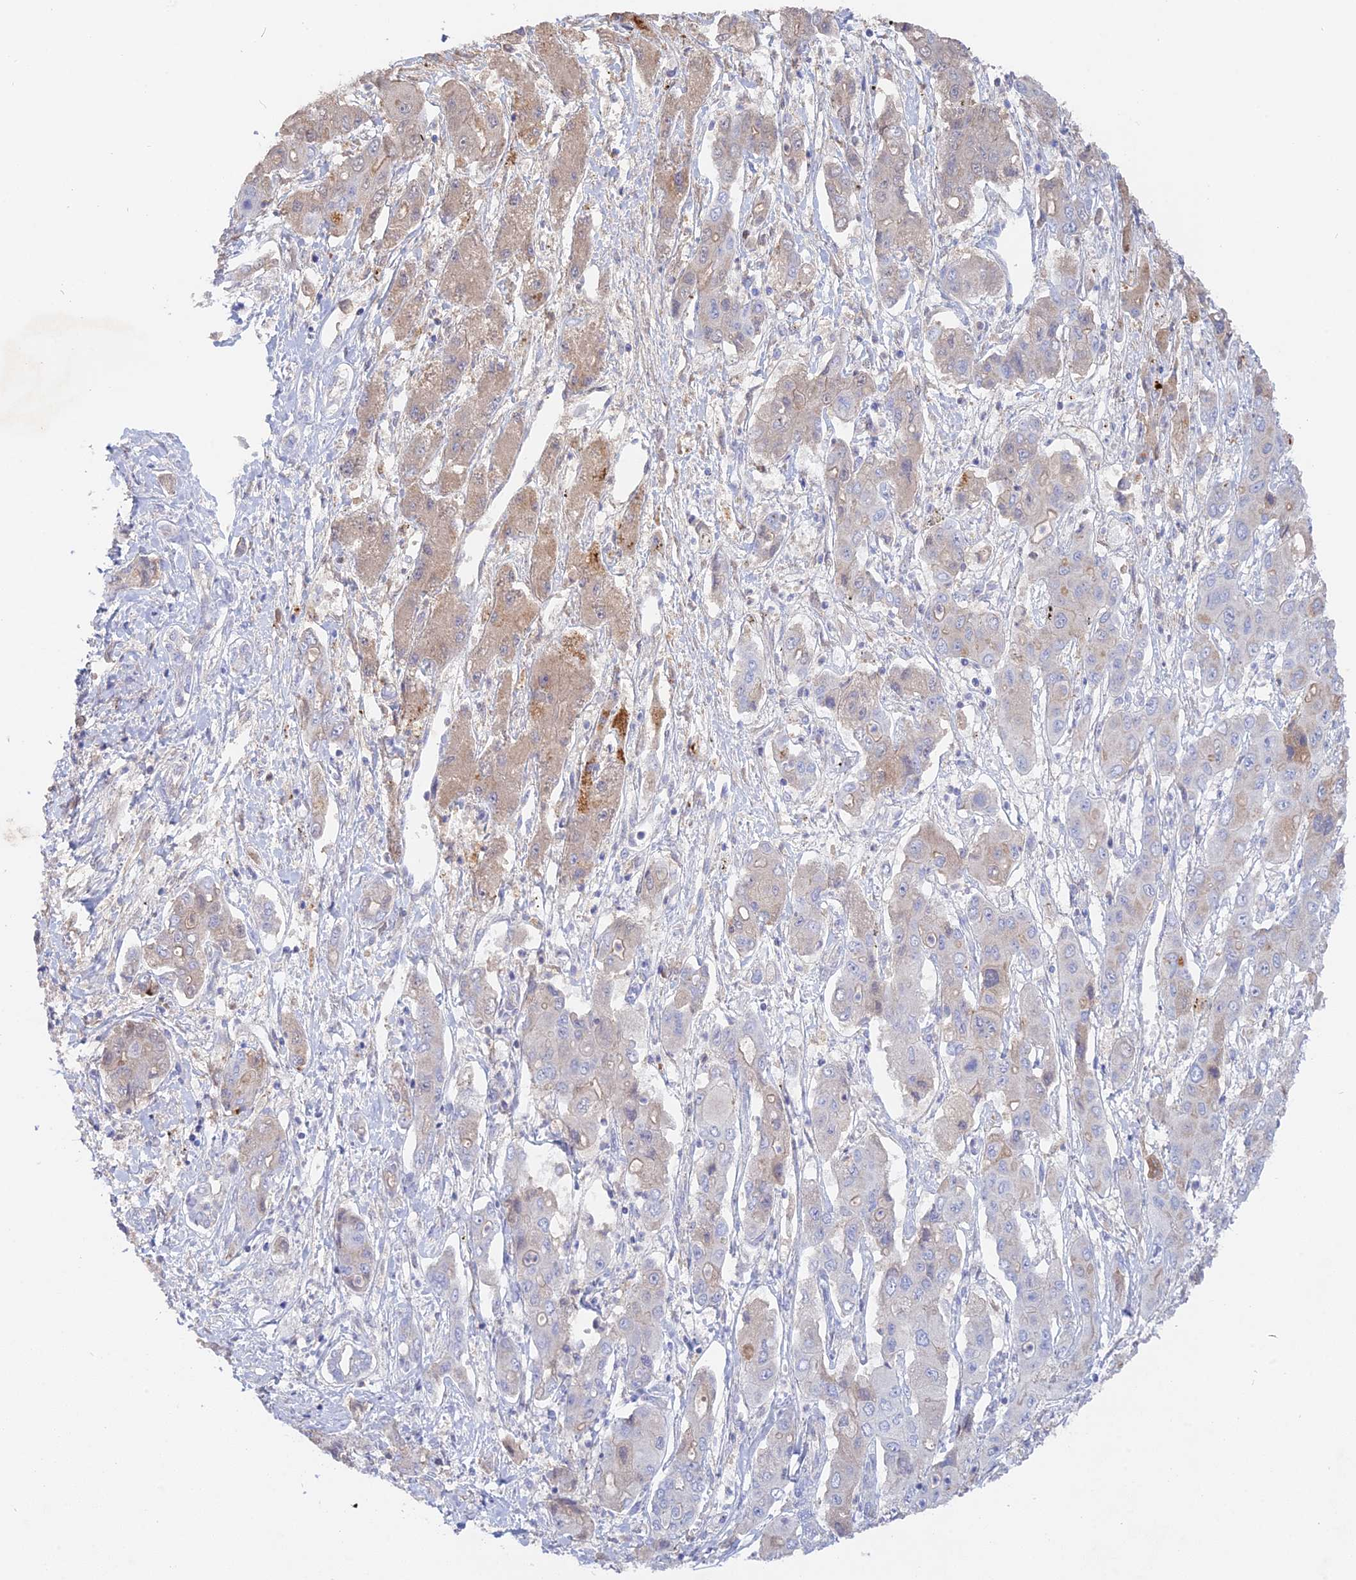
{"staining": {"intensity": "weak", "quantity": "<25%", "location": "cytoplasmic/membranous"}, "tissue": "liver cancer", "cell_type": "Tumor cells", "image_type": "cancer", "snomed": [{"axis": "morphology", "description": "Cholangiocarcinoma"}, {"axis": "topography", "description": "Liver"}], "caption": "Human liver cholangiocarcinoma stained for a protein using immunohistochemistry shows no positivity in tumor cells.", "gene": "ADGRA1", "patient": {"sex": "male", "age": 67}}